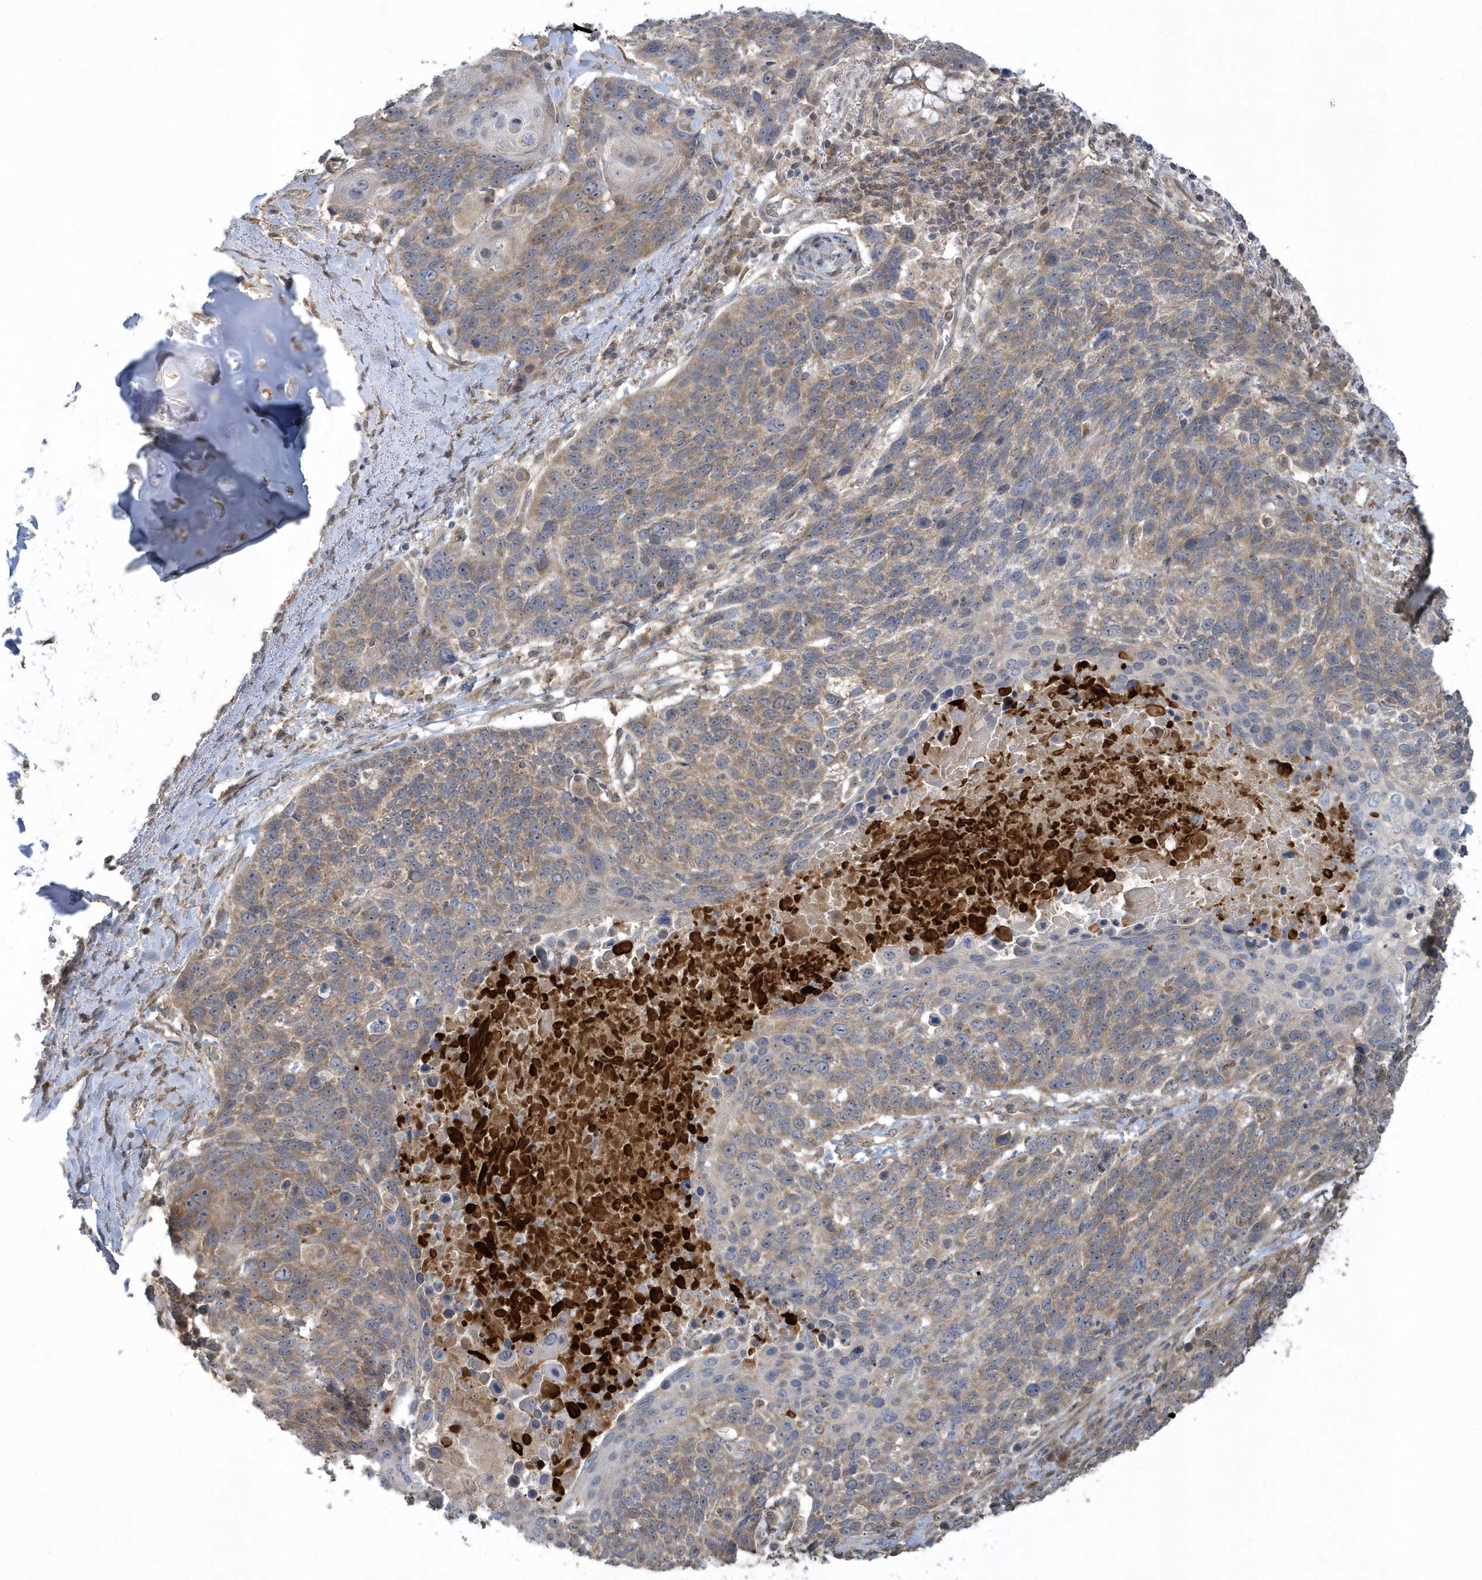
{"staining": {"intensity": "weak", "quantity": ">75%", "location": "cytoplasmic/membranous"}, "tissue": "lung cancer", "cell_type": "Tumor cells", "image_type": "cancer", "snomed": [{"axis": "morphology", "description": "Squamous cell carcinoma, NOS"}, {"axis": "topography", "description": "Lung"}], "caption": "Weak cytoplasmic/membranous staining is identified in about >75% of tumor cells in squamous cell carcinoma (lung).", "gene": "THG1L", "patient": {"sex": "male", "age": 66}}